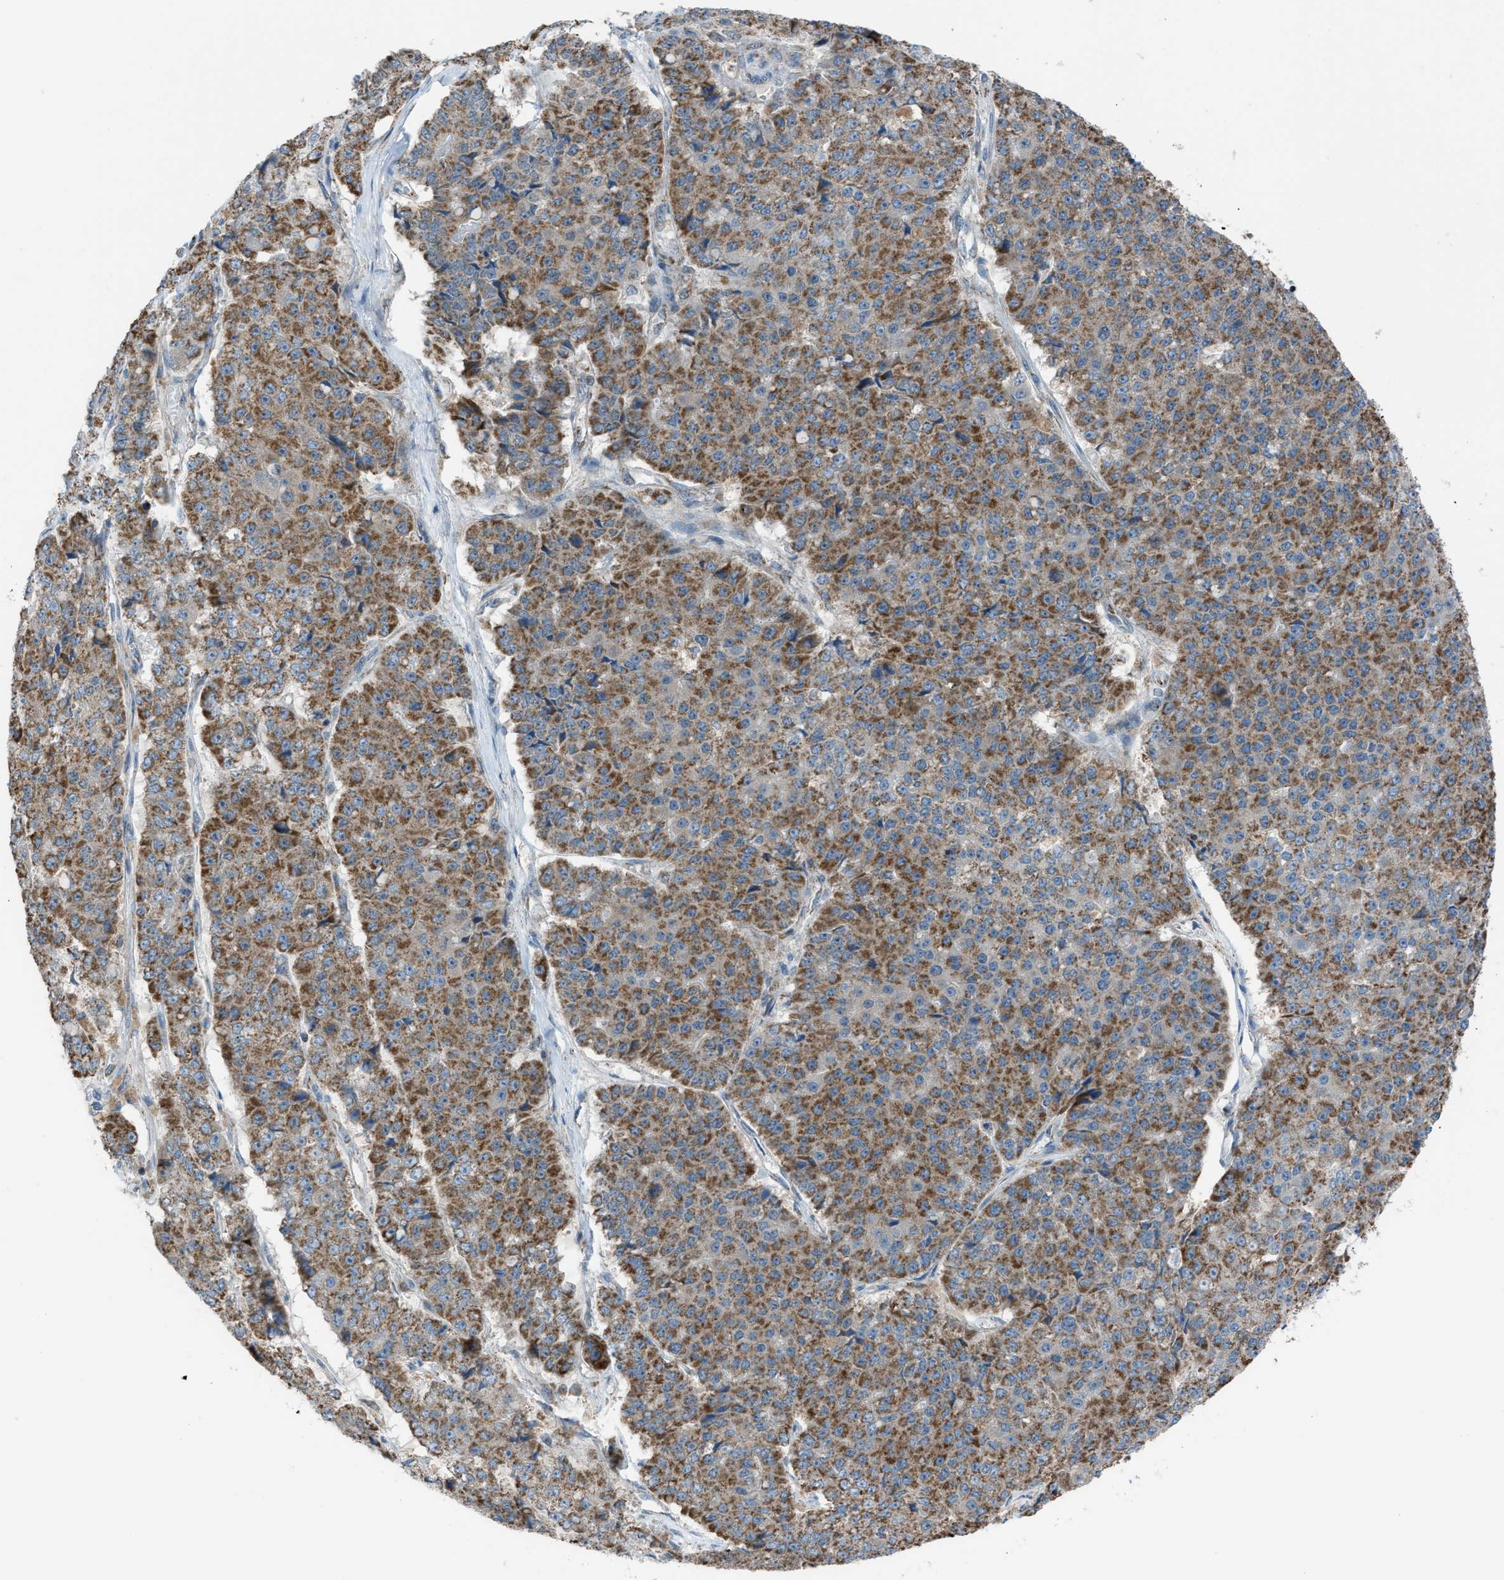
{"staining": {"intensity": "moderate", "quantity": ">75%", "location": "cytoplasmic/membranous"}, "tissue": "pancreatic cancer", "cell_type": "Tumor cells", "image_type": "cancer", "snomed": [{"axis": "morphology", "description": "Adenocarcinoma, NOS"}, {"axis": "topography", "description": "Pancreas"}], "caption": "Moderate cytoplasmic/membranous expression is present in about >75% of tumor cells in pancreatic cancer (adenocarcinoma).", "gene": "SRM", "patient": {"sex": "male", "age": 50}}